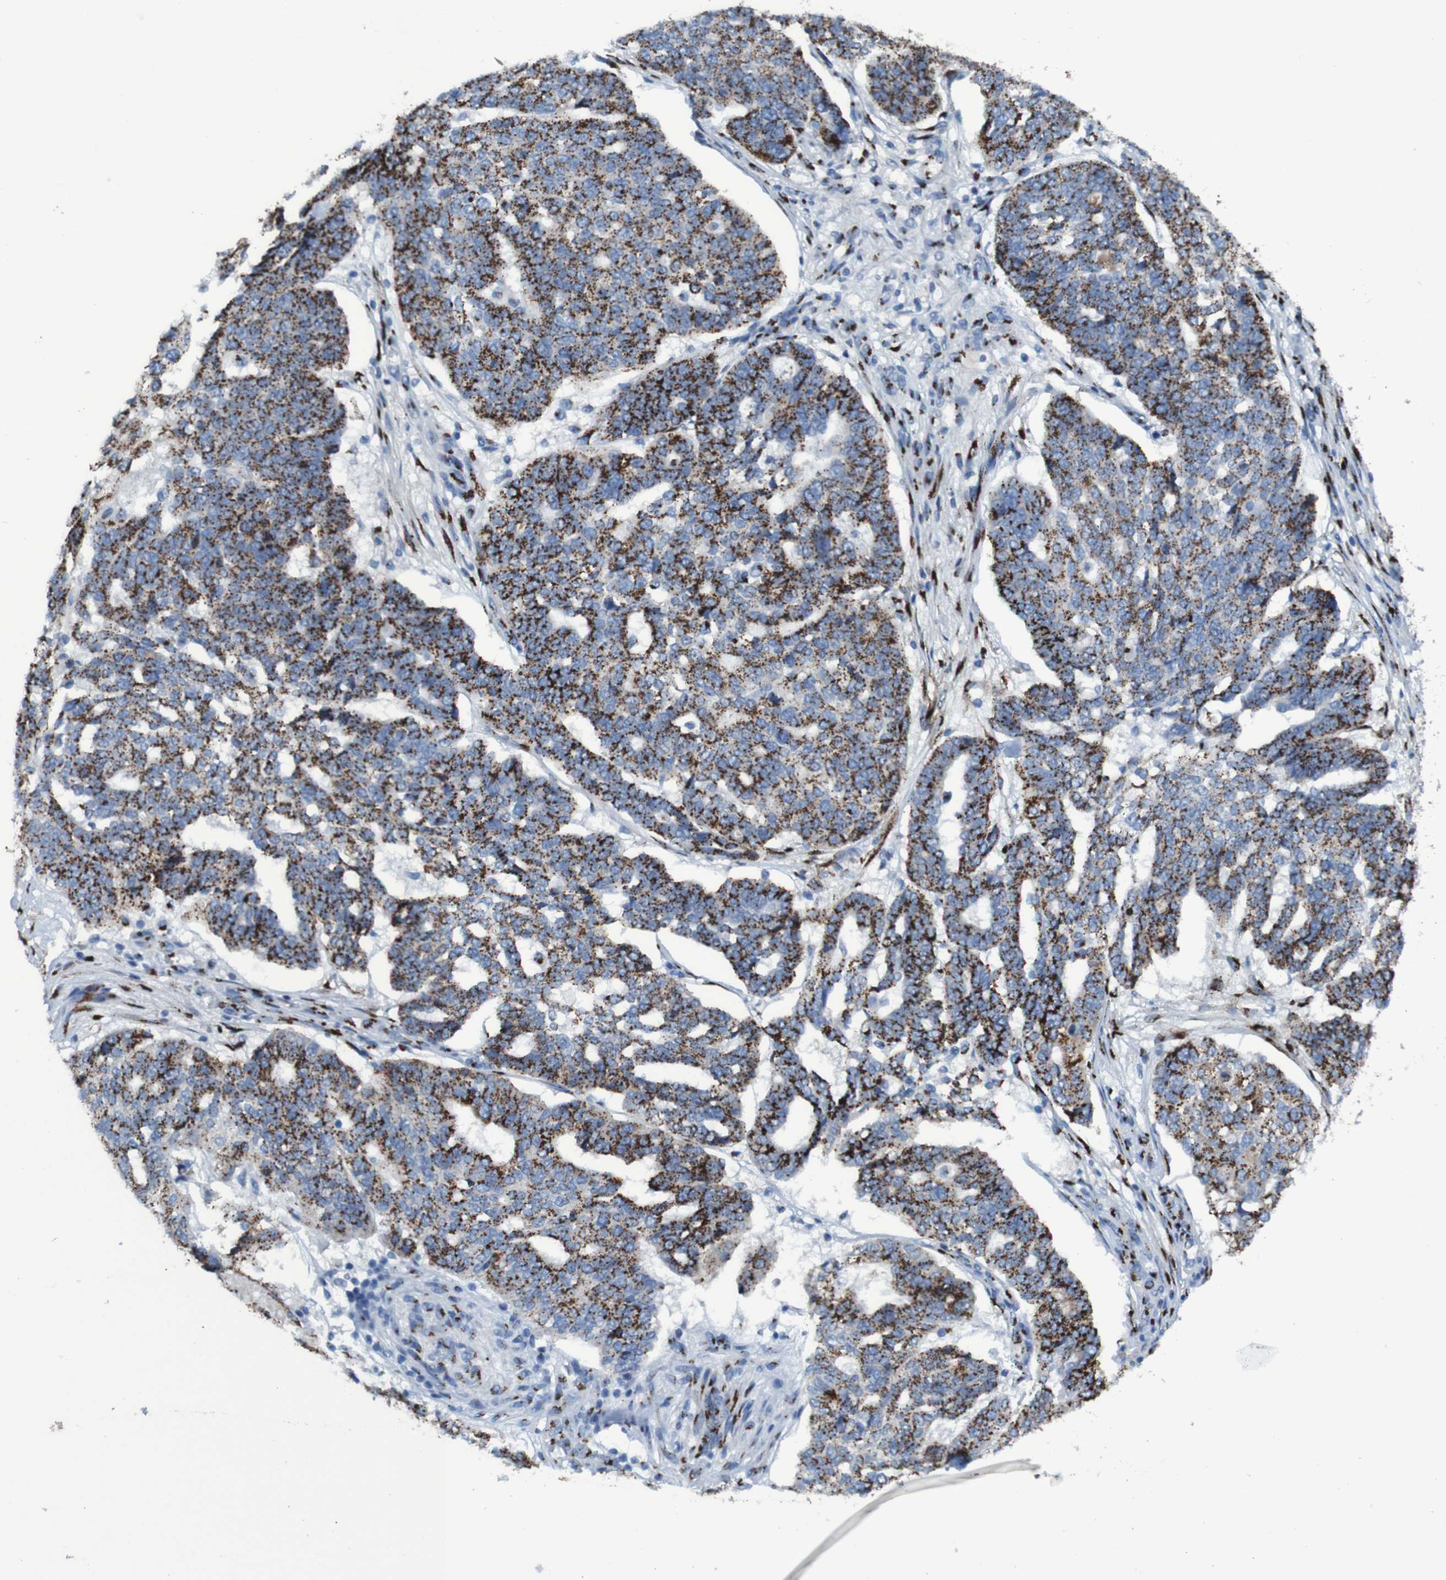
{"staining": {"intensity": "moderate", "quantity": ">75%", "location": "cytoplasmic/membranous"}, "tissue": "ovarian cancer", "cell_type": "Tumor cells", "image_type": "cancer", "snomed": [{"axis": "morphology", "description": "Cystadenocarcinoma, serous, NOS"}, {"axis": "topography", "description": "Ovary"}], "caption": "High-magnification brightfield microscopy of serous cystadenocarcinoma (ovarian) stained with DAB (brown) and counterstained with hematoxylin (blue). tumor cells exhibit moderate cytoplasmic/membranous staining is seen in about>75% of cells.", "gene": "GOLM1", "patient": {"sex": "female", "age": 59}}